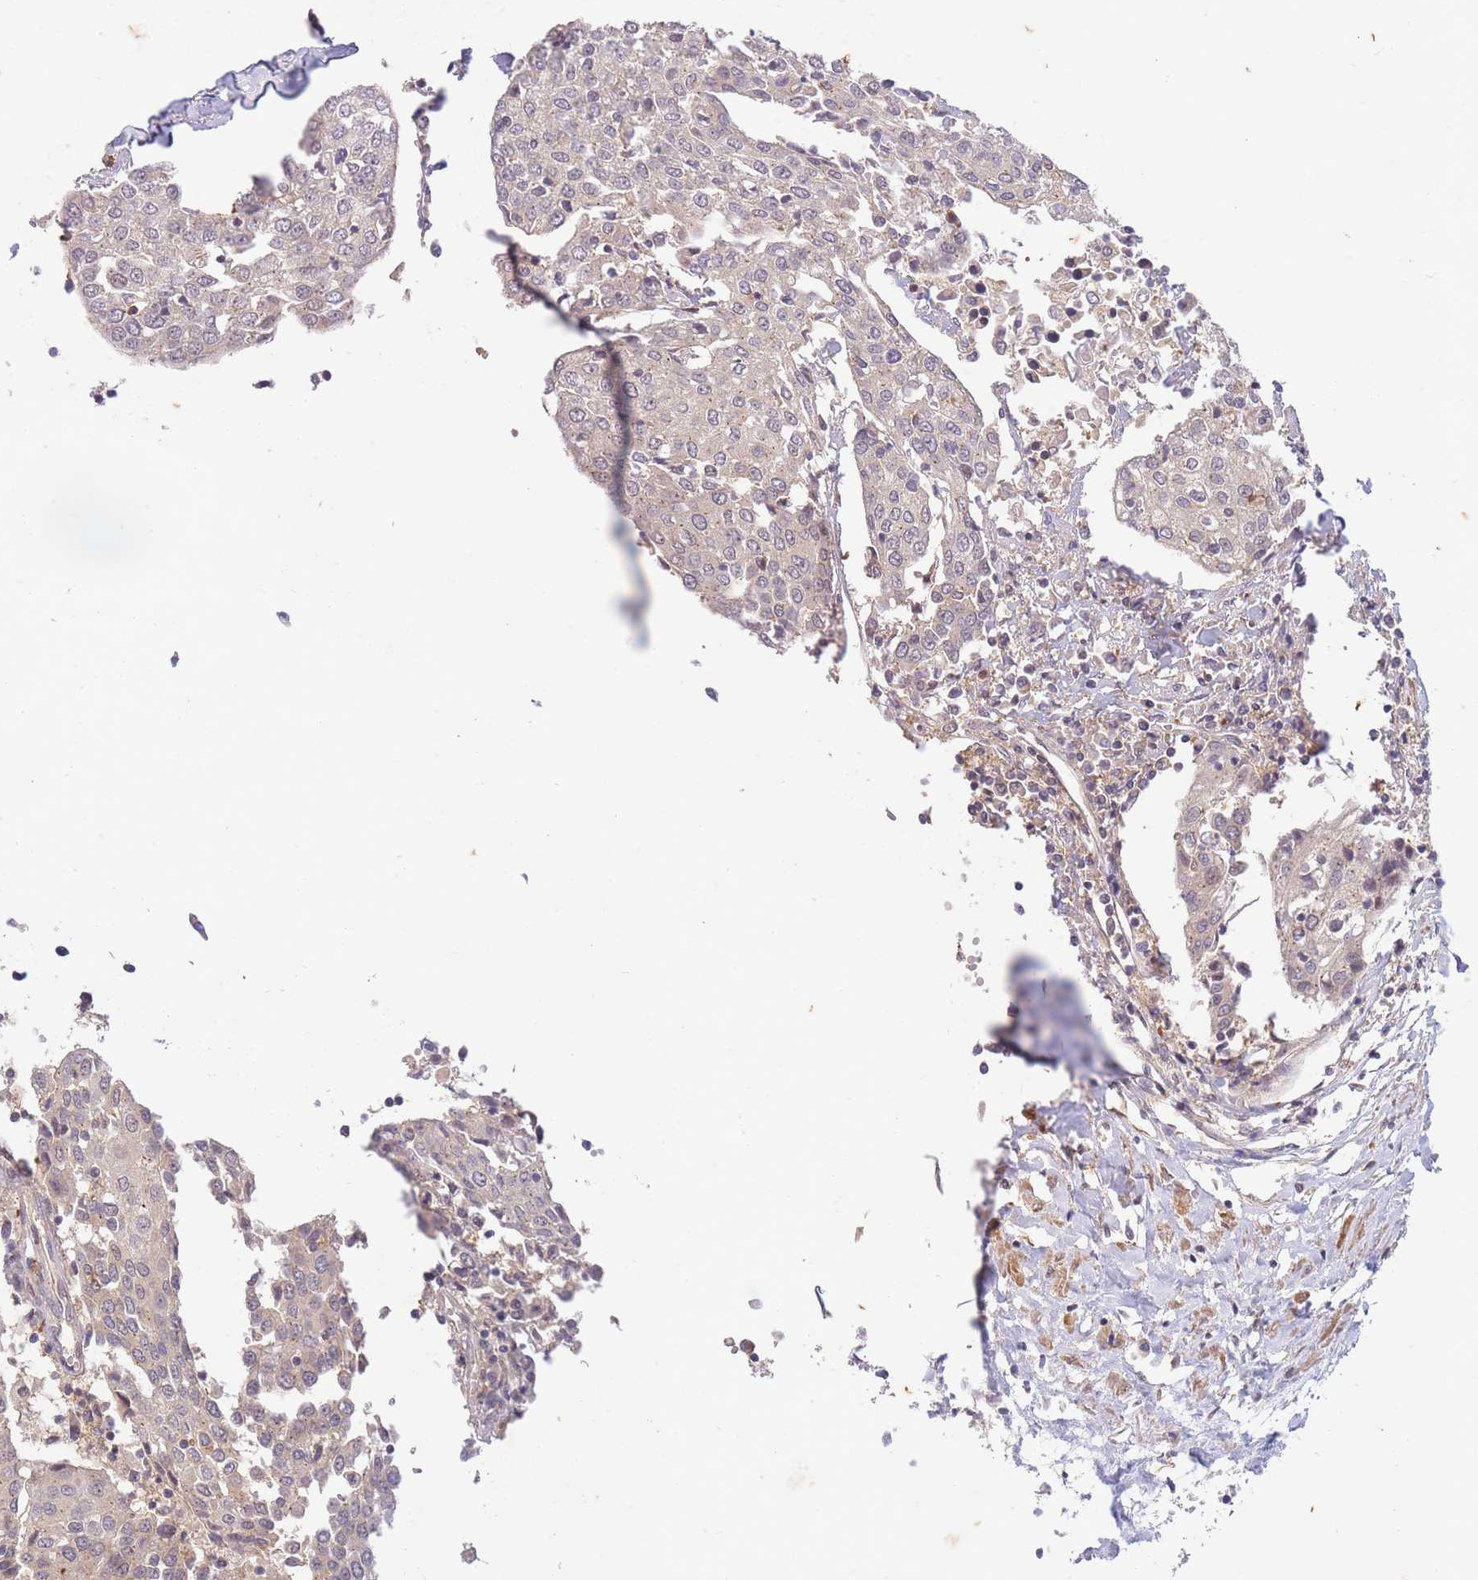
{"staining": {"intensity": "negative", "quantity": "none", "location": "none"}, "tissue": "urothelial cancer", "cell_type": "Tumor cells", "image_type": "cancer", "snomed": [{"axis": "morphology", "description": "Urothelial carcinoma, High grade"}, {"axis": "topography", "description": "Urinary bladder"}], "caption": "The micrograph displays no significant staining in tumor cells of high-grade urothelial carcinoma.", "gene": "ST8SIA4", "patient": {"sex": "female", "age": 85}}